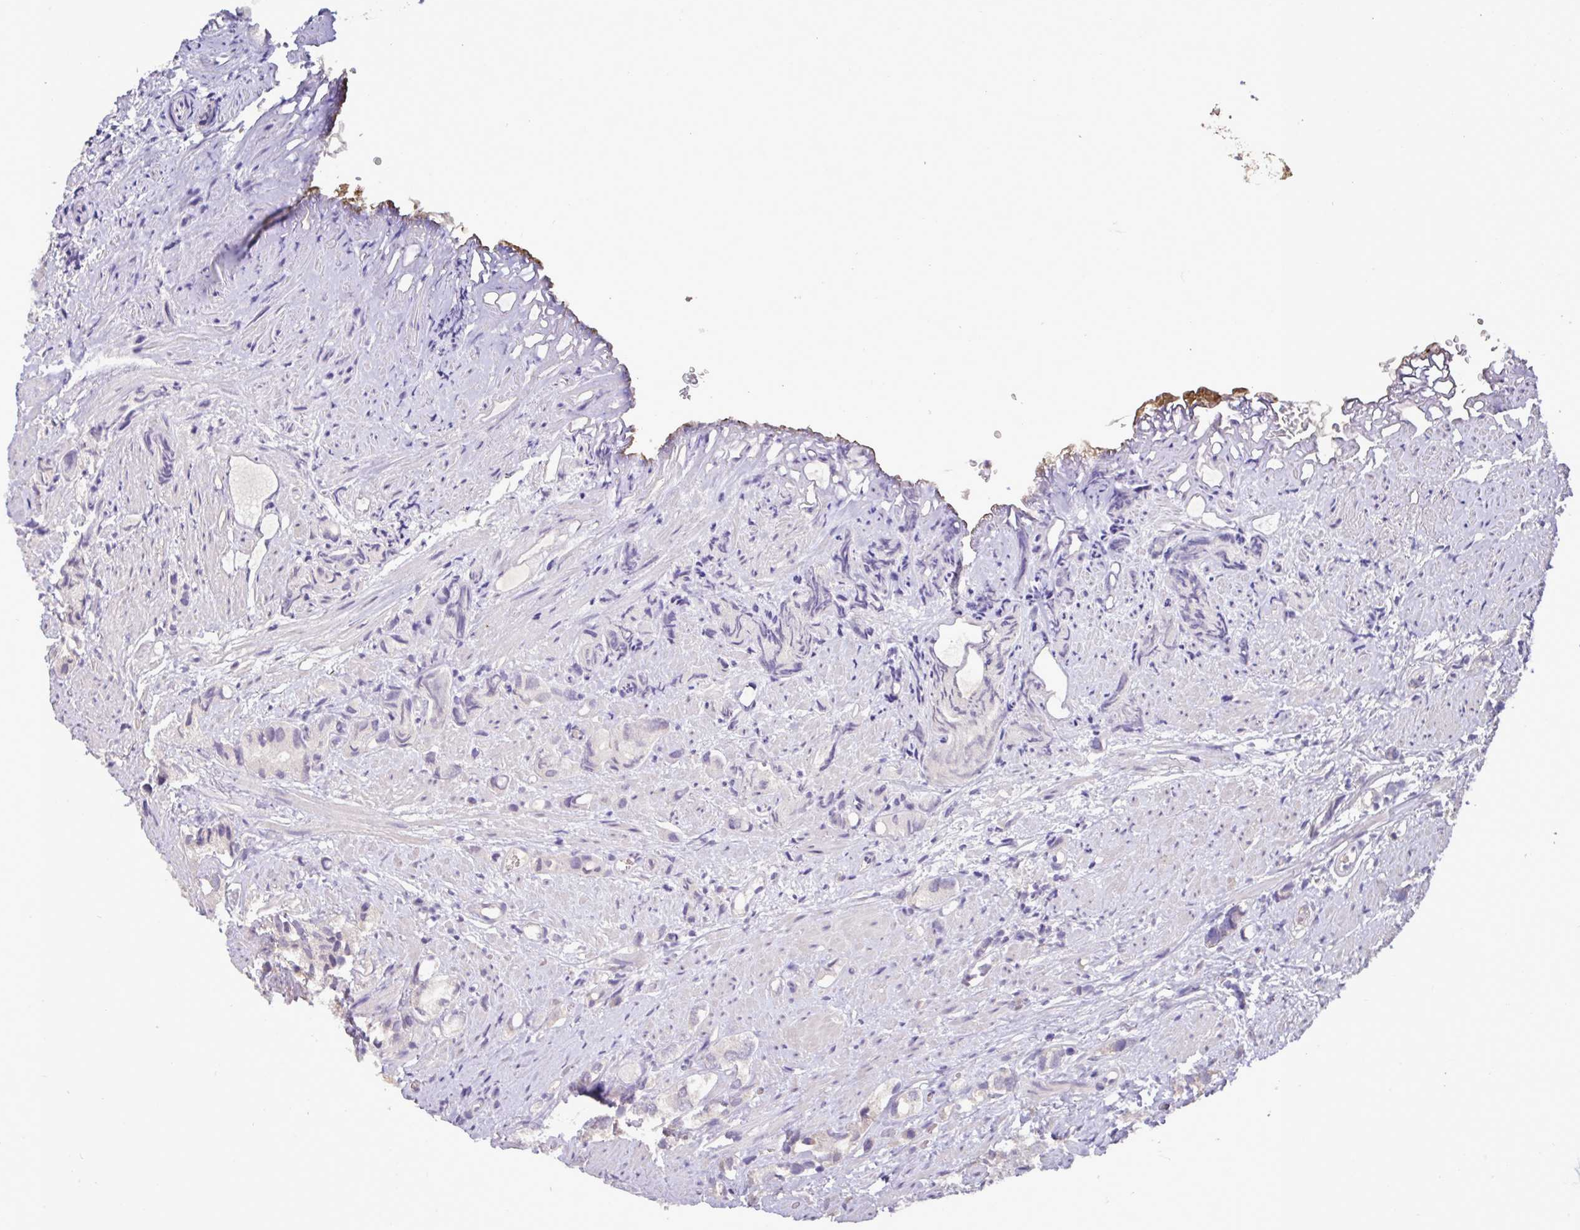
{"staining": {"intensity": "negative", "quantity": "none", "location": "none"}, "tissue": "prostate cancer", "cell_type": "Tumor cells", "image_type": "cancer", "snomed": [{"axis": "morphology", "description": "Adenocarcinoma, High grade"}, {"axis": "topography", "description": "Prostate"}], "caption": "DAB (3,3'-diaminobenzidine) immunohistochemical staining of human prostate cancer displays no significant positivity in tumor cells.", "gene": "PAX8", "patient": {"sex": "male", "age": 82}}